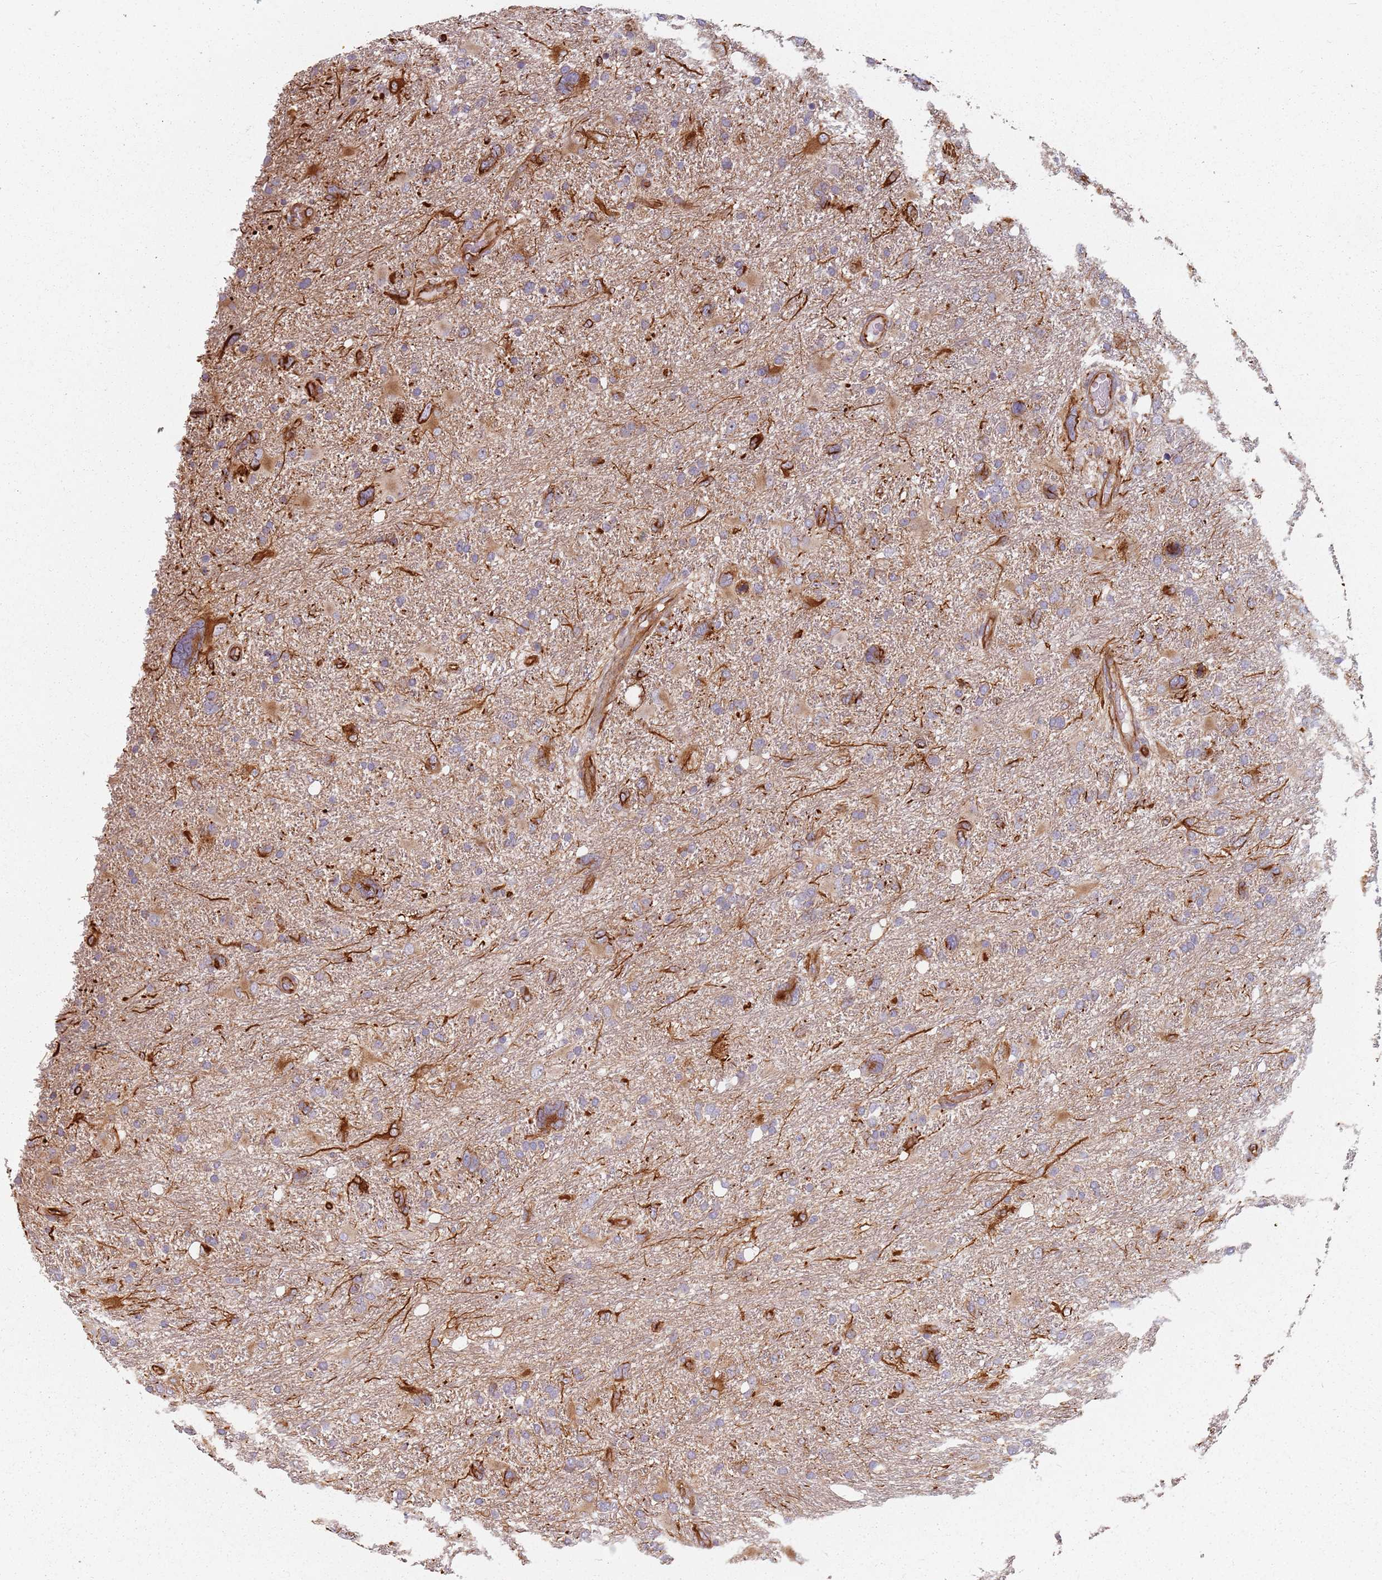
{"staining": {"intensity": "strong", "quantity": "<25%", "location": "cytoplasmic/membranous"}, "tissue": "glioma", "cell_type": "Tumor cells", "image_type": "cancer", "snomed": [{"axis": "morphology", "description": "Glioma, malignant, High grade"}, {"axis": "topography", "description": "Brain"}], "caption": "Brown immunohistochemical staining in human malignant glioma (high-grade) exhibits strong cytoplasmic/membranous positivity in about <25% of tumor cells. The staining was performed using DAB (3,3'-diaminobenzidine) to visualize the protein expression in brown, while the nuclei were stained in blue with hematoxylin (Magnification: 20x).", "gene": "GAS2L3", "patient": {"sex": "male", "age": 61}}